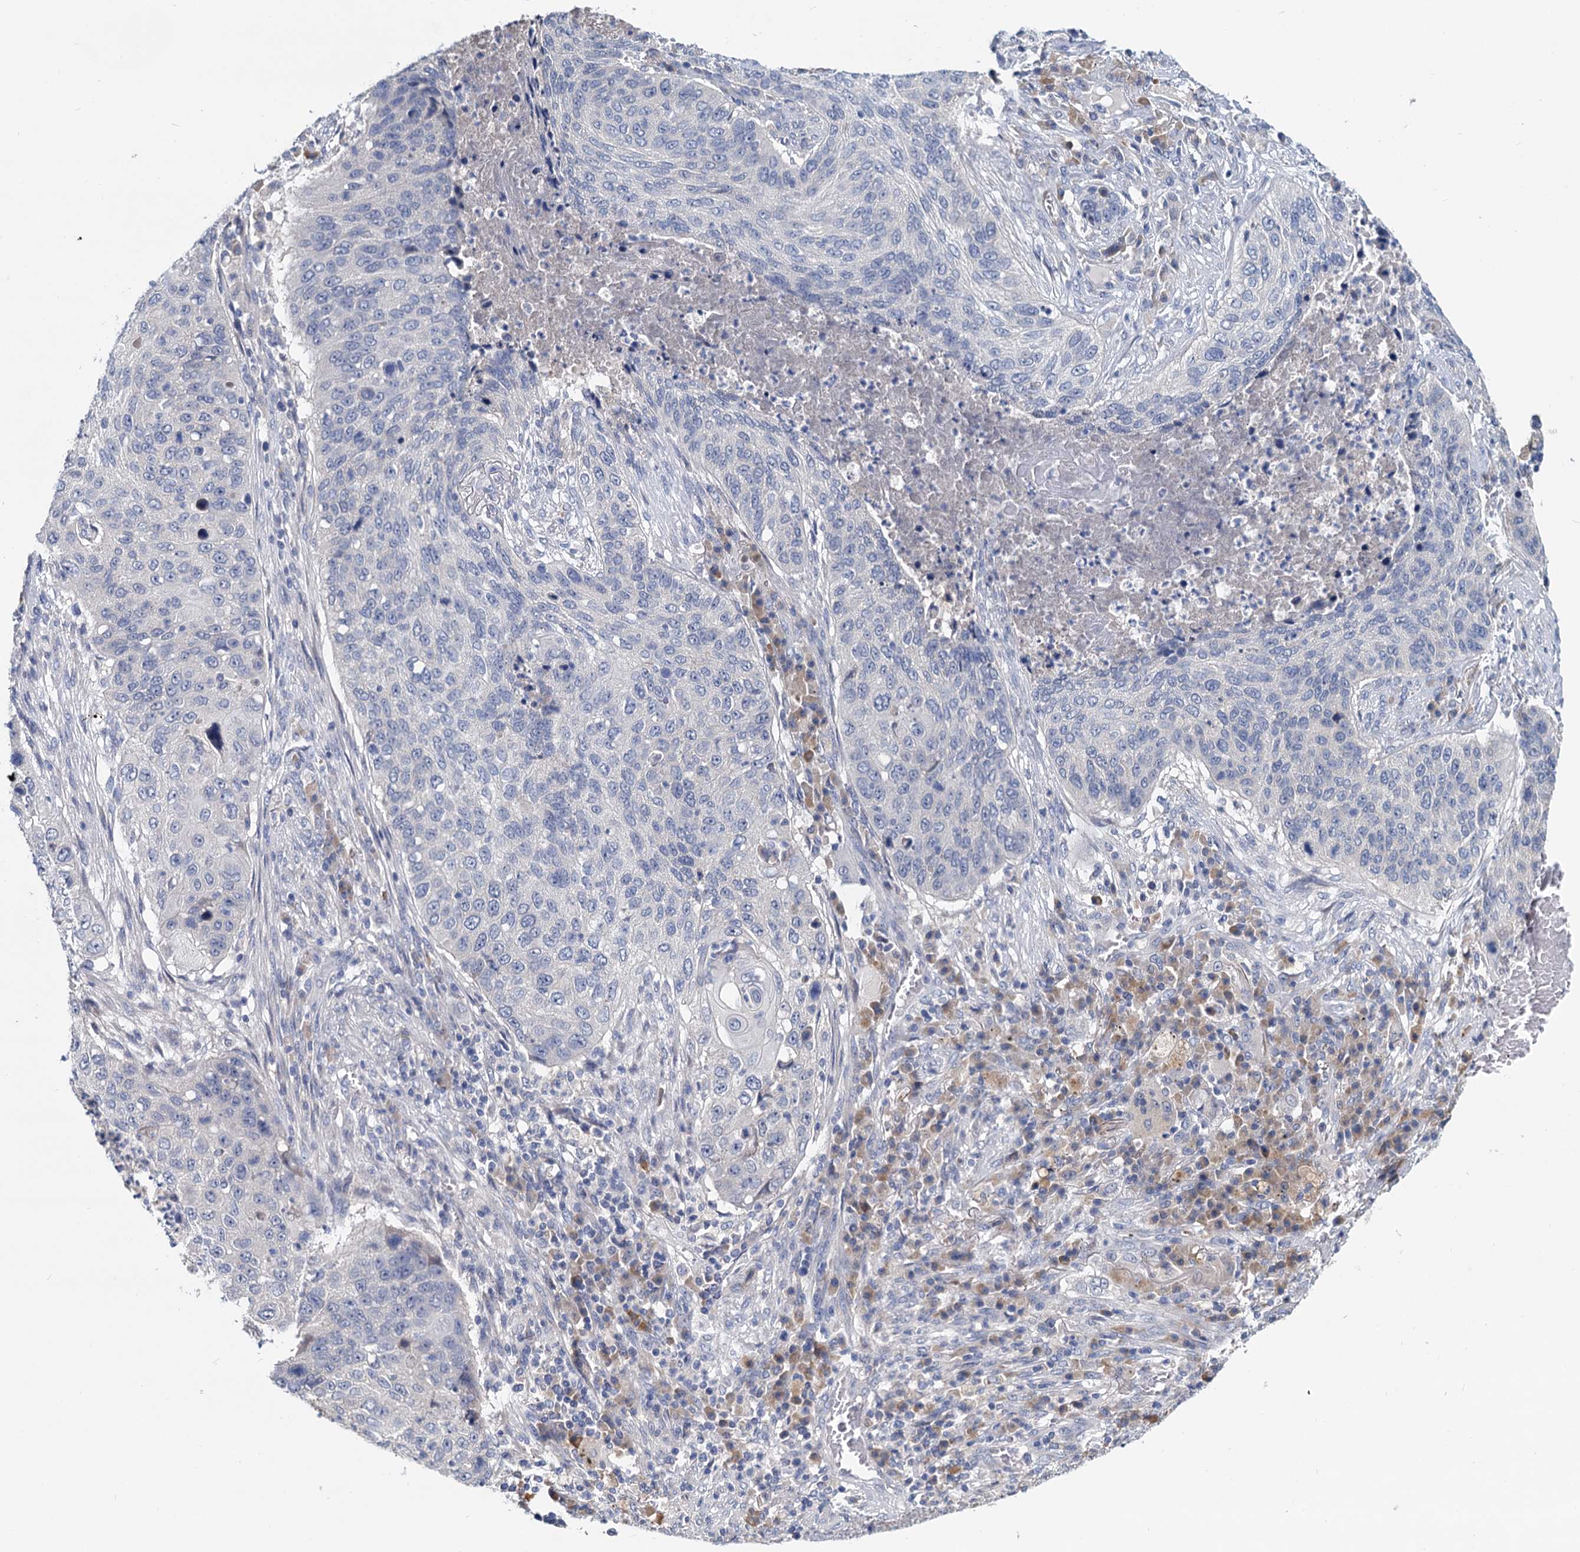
{"staining": {"intensity": "negative", "quantity": "none", "location": "none"}, "tissue": "lung cancer", "cell_type": "Tumor cells", "image_type": "cancer", "snomed": [{"axis": "morphology", "description": "Squamous cell carcinoma, NOS"}, {"axis": "topography", "description": "Lung"}], "caption": "Photomicrograph shows no significant protein positivity in tumor cells of lung squamous cell carcinoma.", "gene": "ANKRD42", "patient": {"sex": "female", "age": 63}}